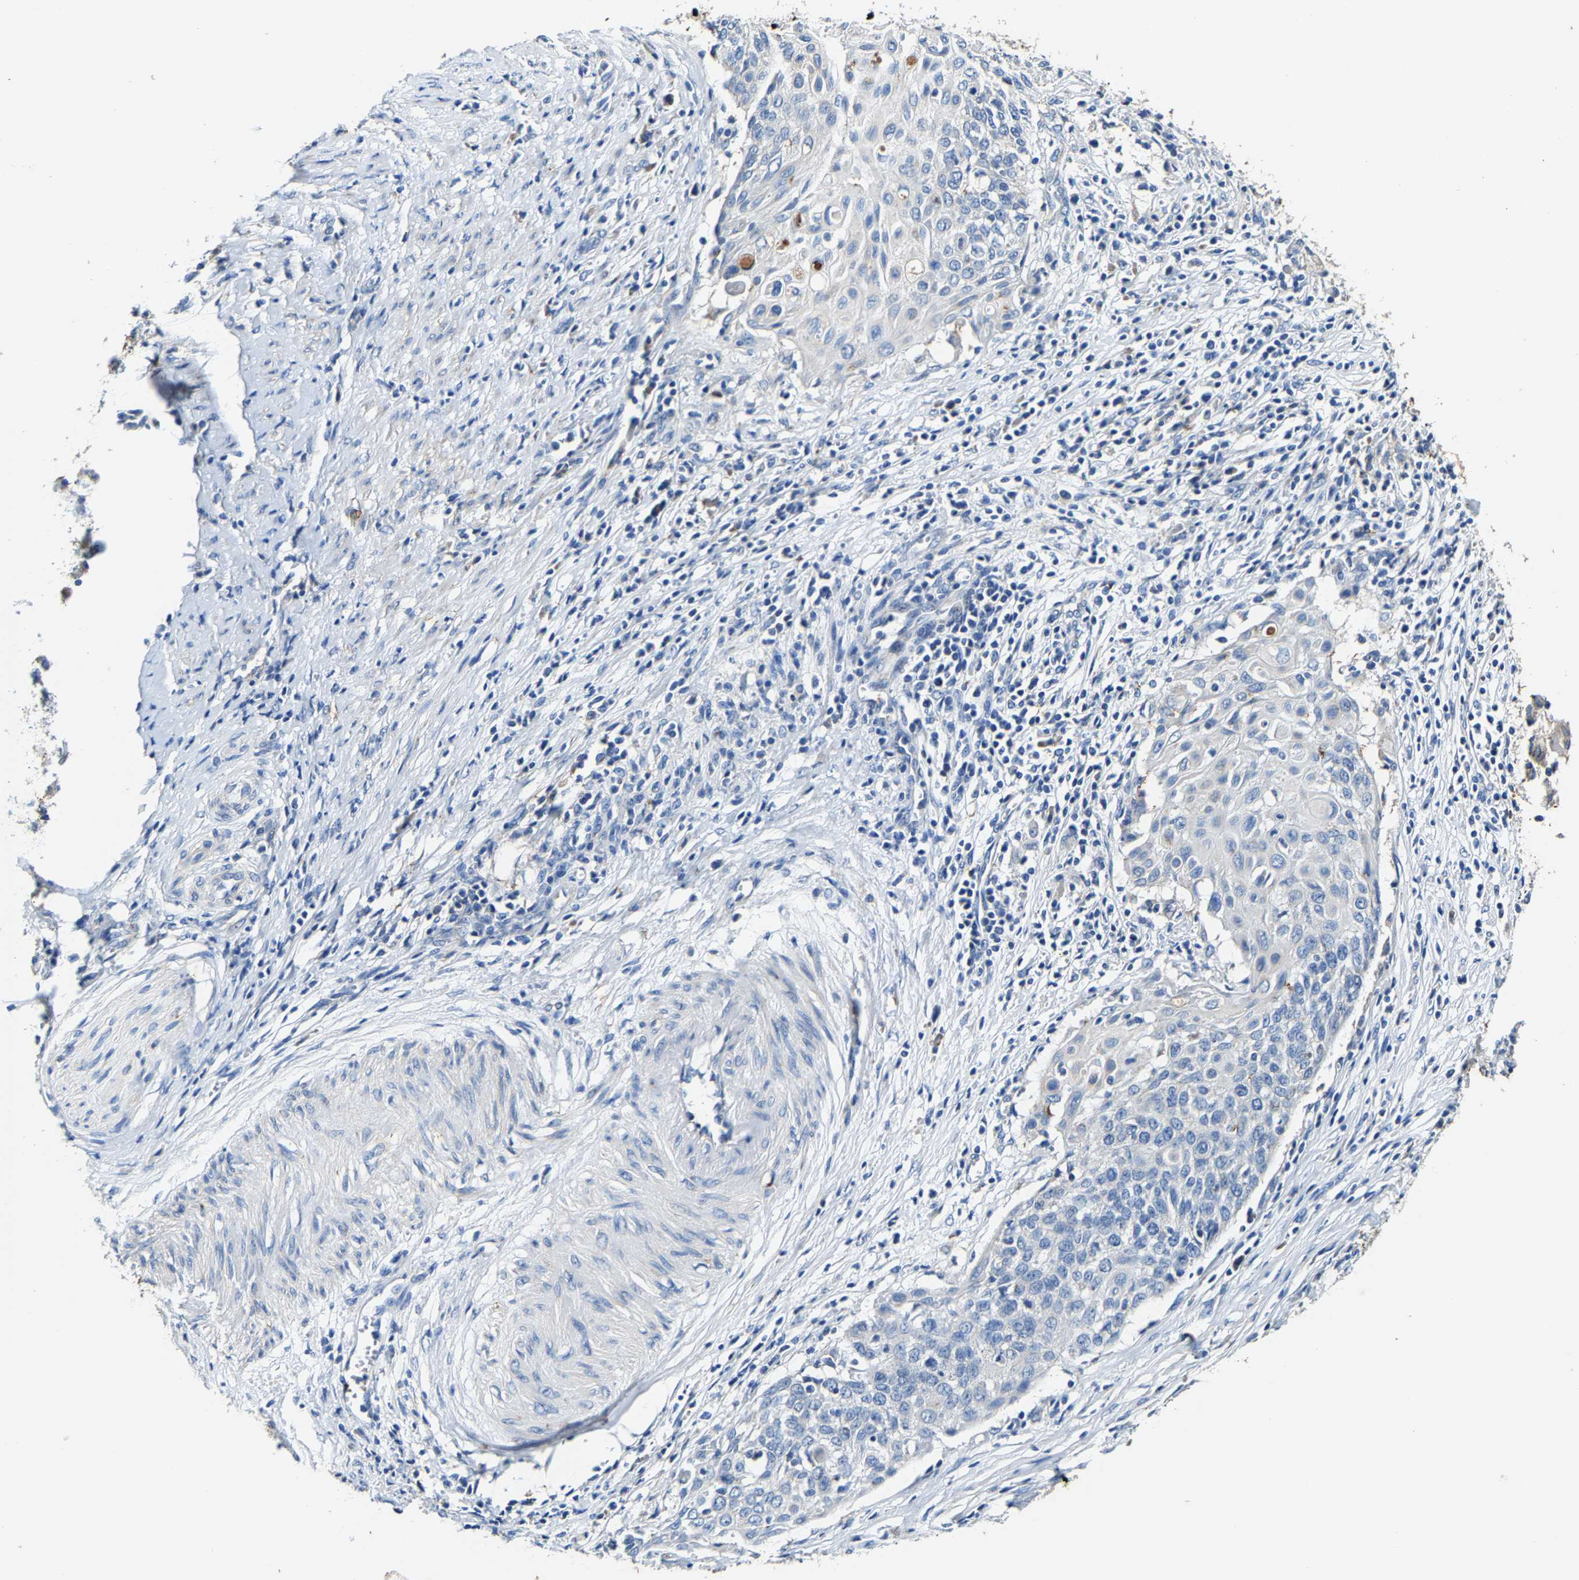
{"staining": {"intensity": "negative", "quantity": "none", "location": "none"}, "tissue": "cervical cancer", "cell_type": "Tumor cells", "image_type": "cancer", "snomed": [{"axis": "morphology", "description": "Squamous cell carcinoma, NOS"}, {"axis": "topography", "description": "Cervix"}], "caption": "Cervical cancer stained for a protein using IHC demonstrates no staining tumor cells.", "gene": "SLC25A25", "patient": {"sex": "female", "age": 39}}